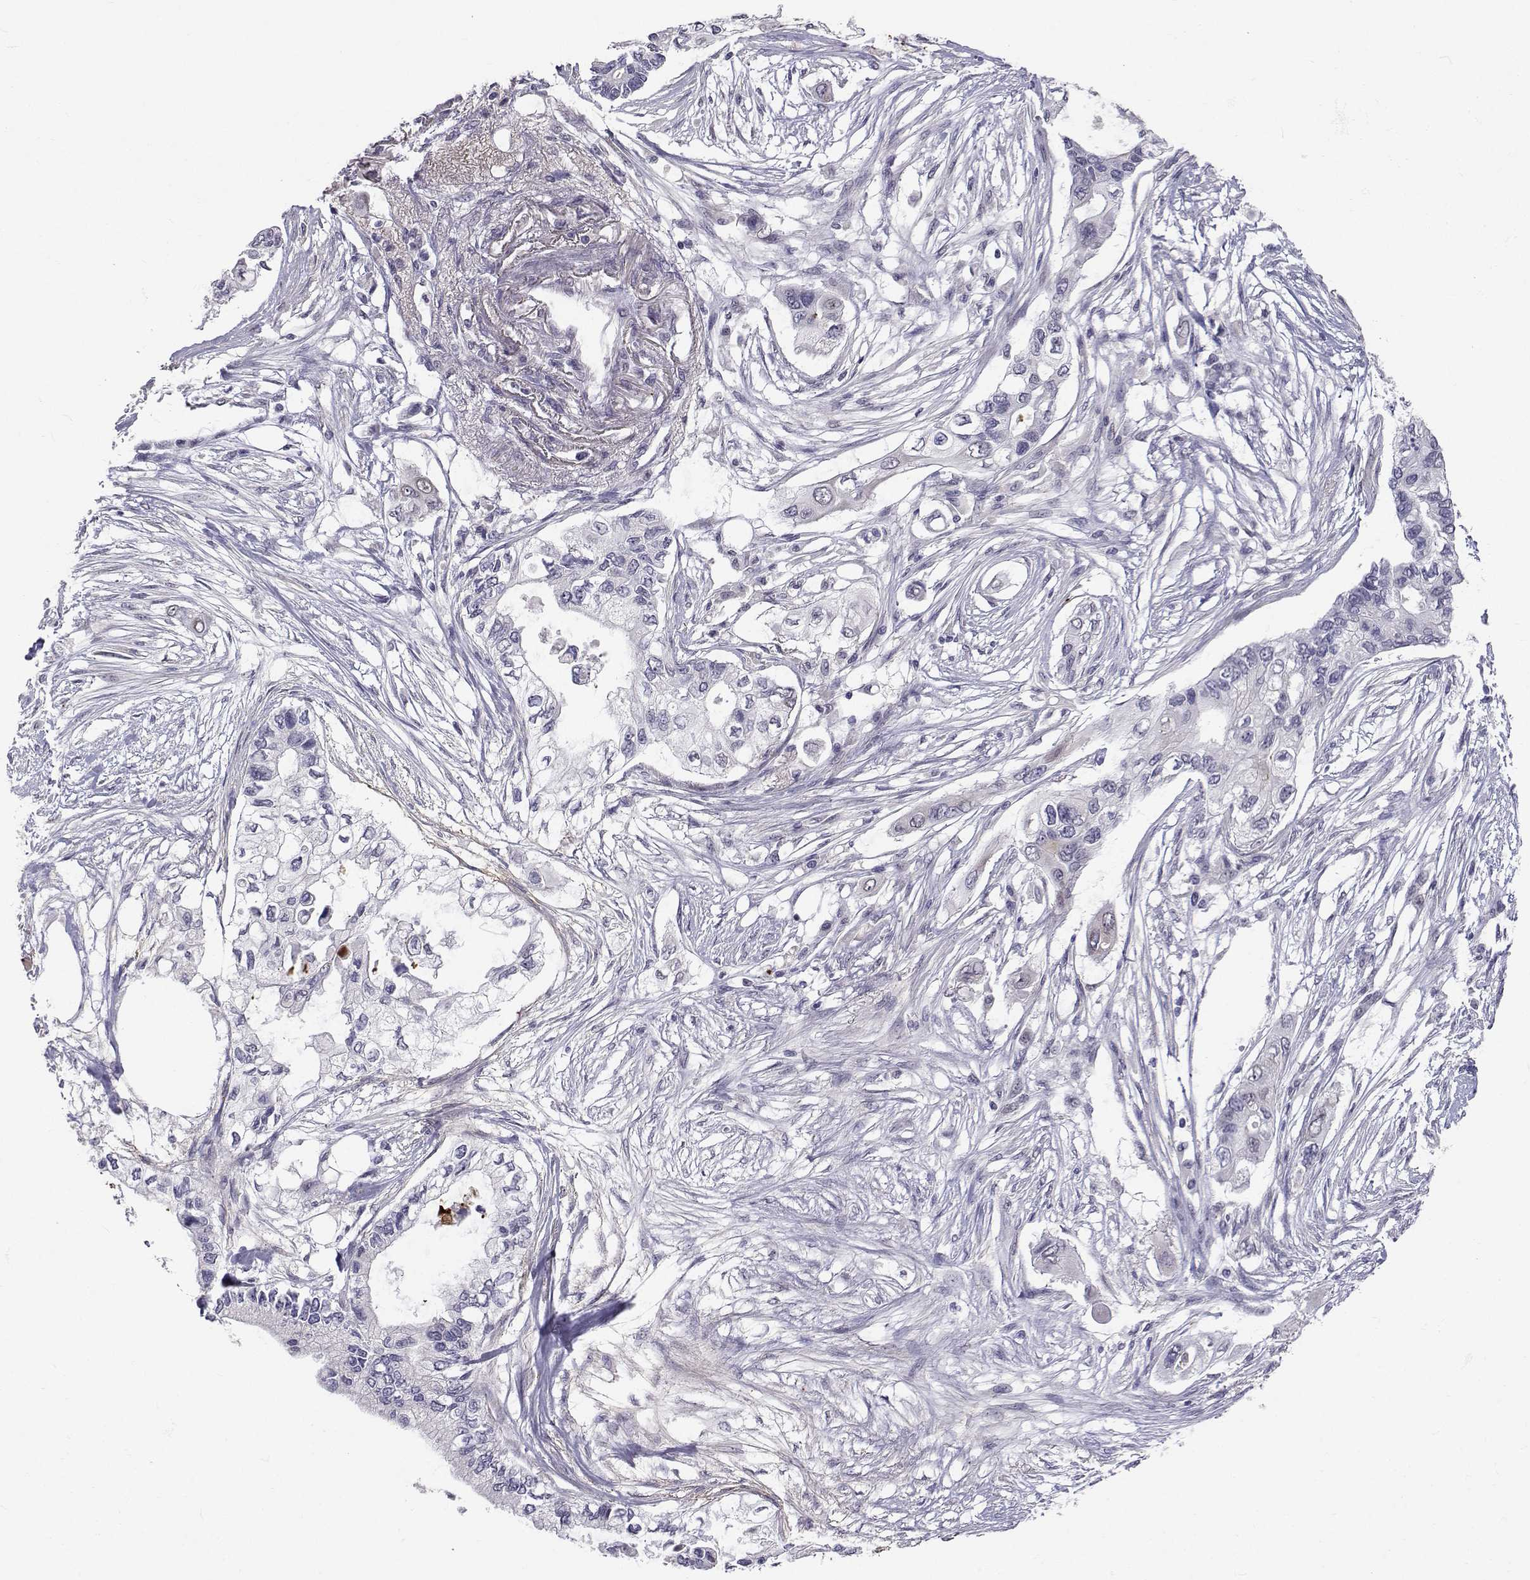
{"staining": {"intensity": "negative", "quantity": "none", "location": "none"}, "tissue": "pancreatic cancer", "cell_type": "Tumor cells", "image_type": "cancer", "snomed": [{"axis": "morphology", "description": "Adenocarcinoma, NOS"}, {"axis": "topography", "description": "Pancreas"}], "caption": "The immunohistochemistry (IHC) image has no significant positivity in tumor cells of adenocarcinoma (pancreatic) tissue.", "gene": "SLC6A3", "patient": {"sex": "female", "age": 63}}